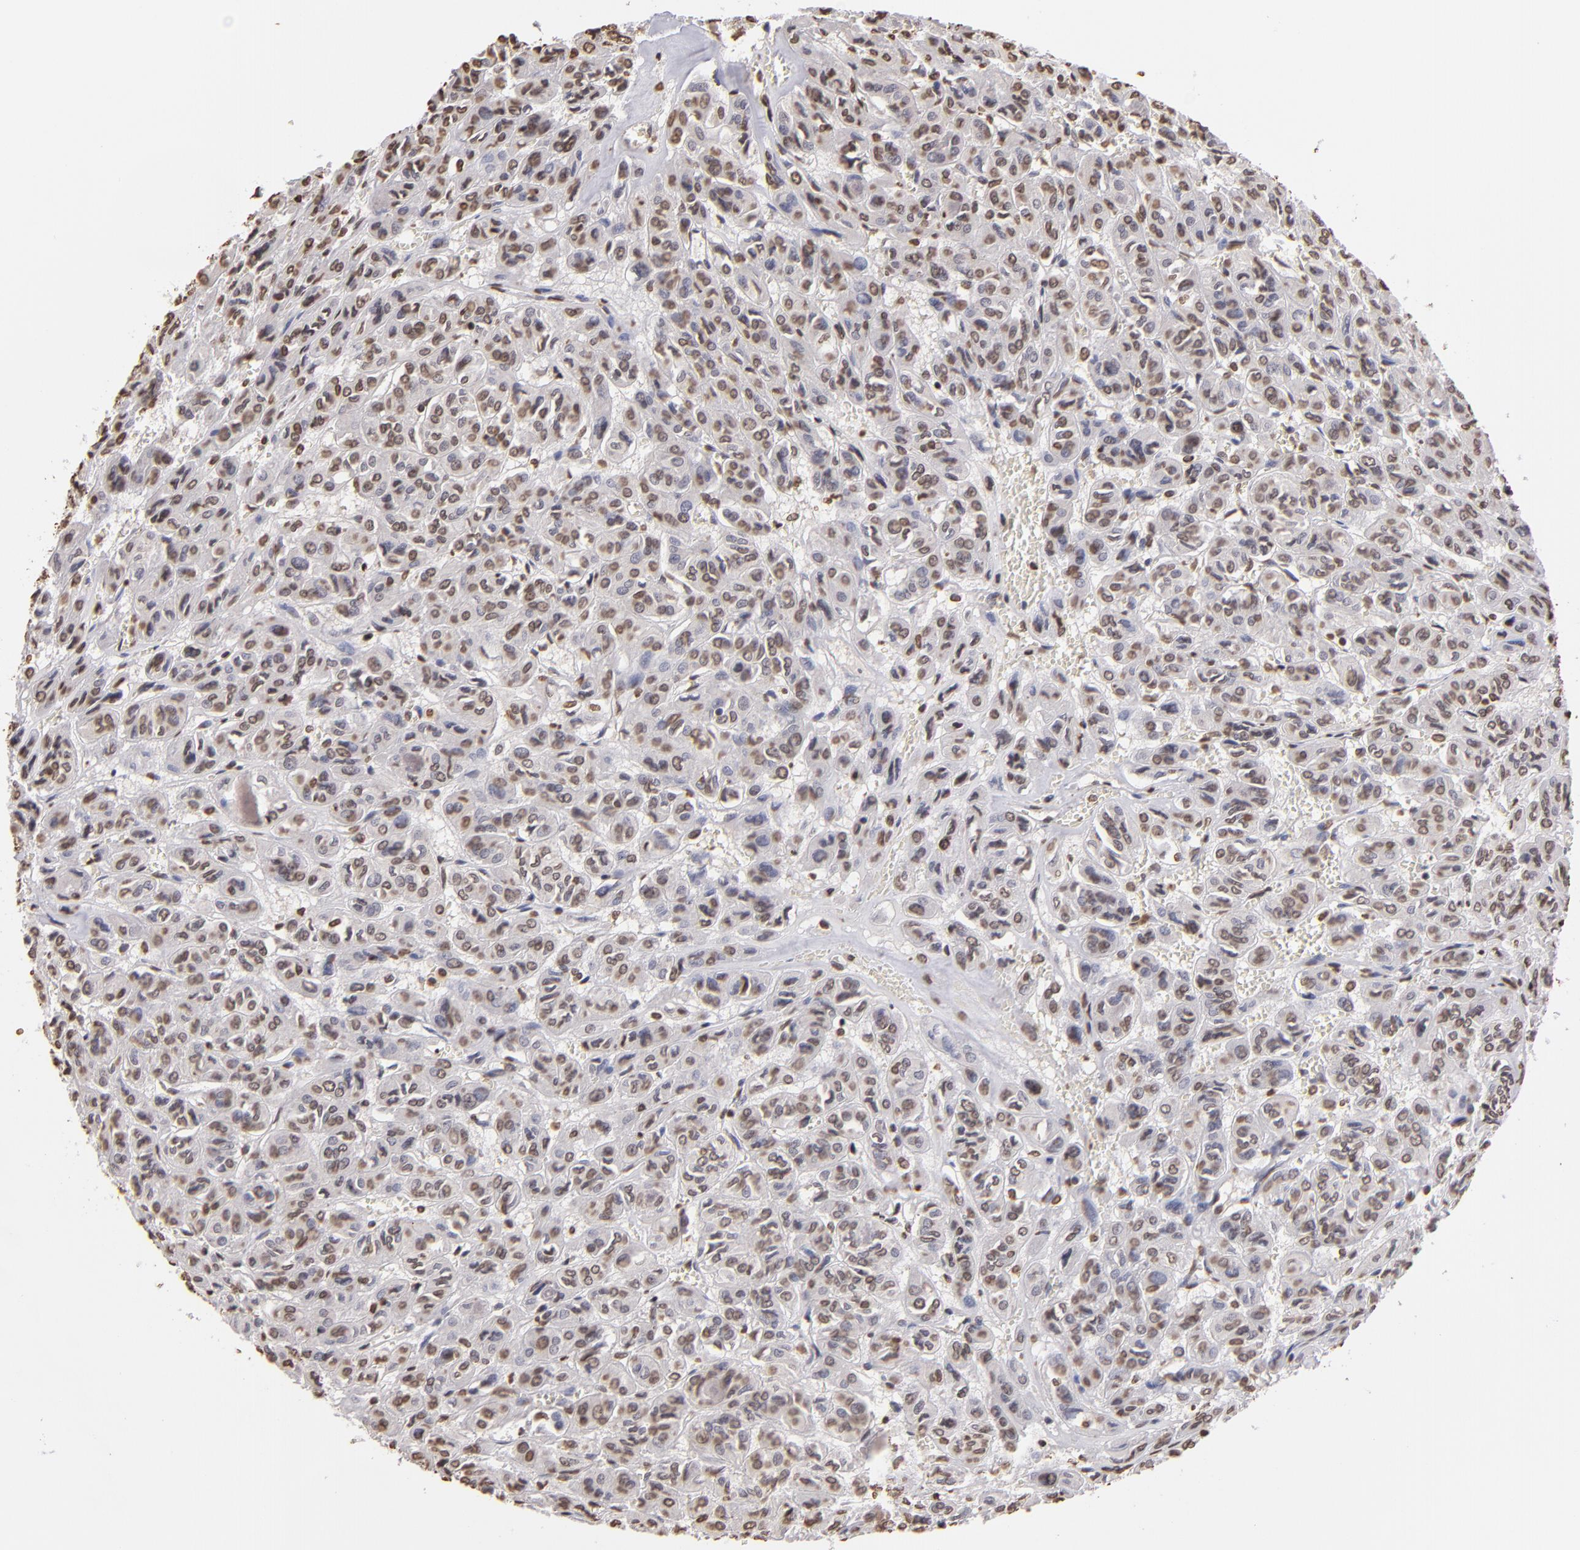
{"staining": {"intensity": "moderate", "quantity": "25%-75%", "location": "nuclear"}, "tissue": "thyroid cancer", "cell_type": "Tumor cells", "image_type": "cancer", "snomed": [{"axis": "morphology", "description": "Follicular adenoma carcinoma, NOS"}, {"axis": "topography", "description": "Thyroid gland"}], "caption": "Moderate nuclear expression for a protein is present in about 25%-75% of tumor cells of follicular adenoma carcinoma (thyroid) using IHC.", "gene": "LBX1", "patient": {"sex": "female", "age": 71}}